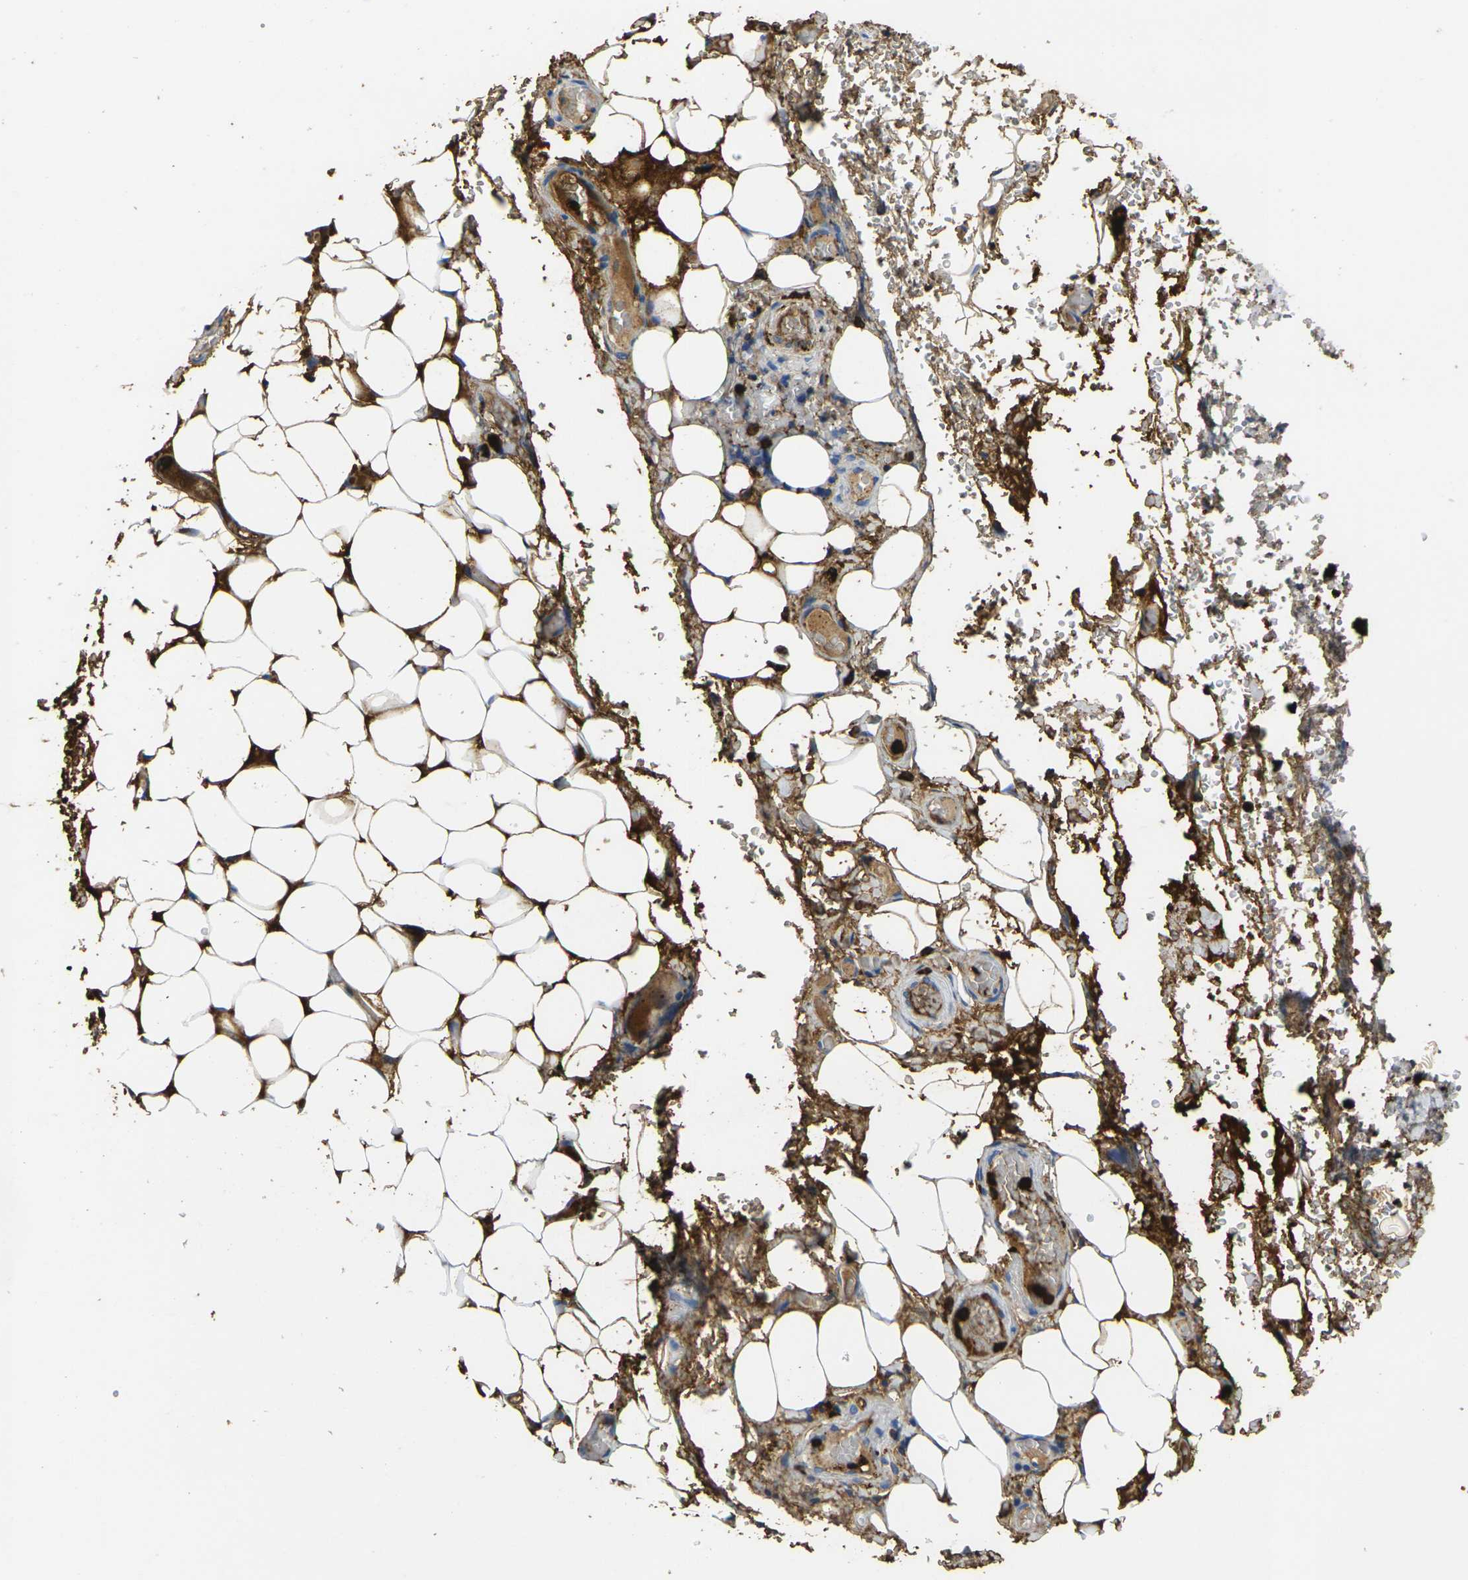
{"staining": {"intensity": "weak", "quantity": "25%-75%", "location": "cytoplasmic/membranous"}, "tissue": "adipose tissue", "cell_type": "Adipocytes", "image_type": "normal", "snomed": [{"axis": "morphology", "description": "Normal tissue, NOS"}, {"axis": "morphology", "description": "Adenocarcinoma, NOS"}, {"axis": "topography", "description": "Esophagus"}], "caption": "Weak cytoplasmic/membranous protein staining is identified in approximately 25%-75% of adipocytes in adipose tissue. (DAB (3,3'-diaminobenzidine) IHC, brown staining for protein, blue staining for nuclei).", "gene": "S100A9", "patient": {"sex": "male", "age": 62}}